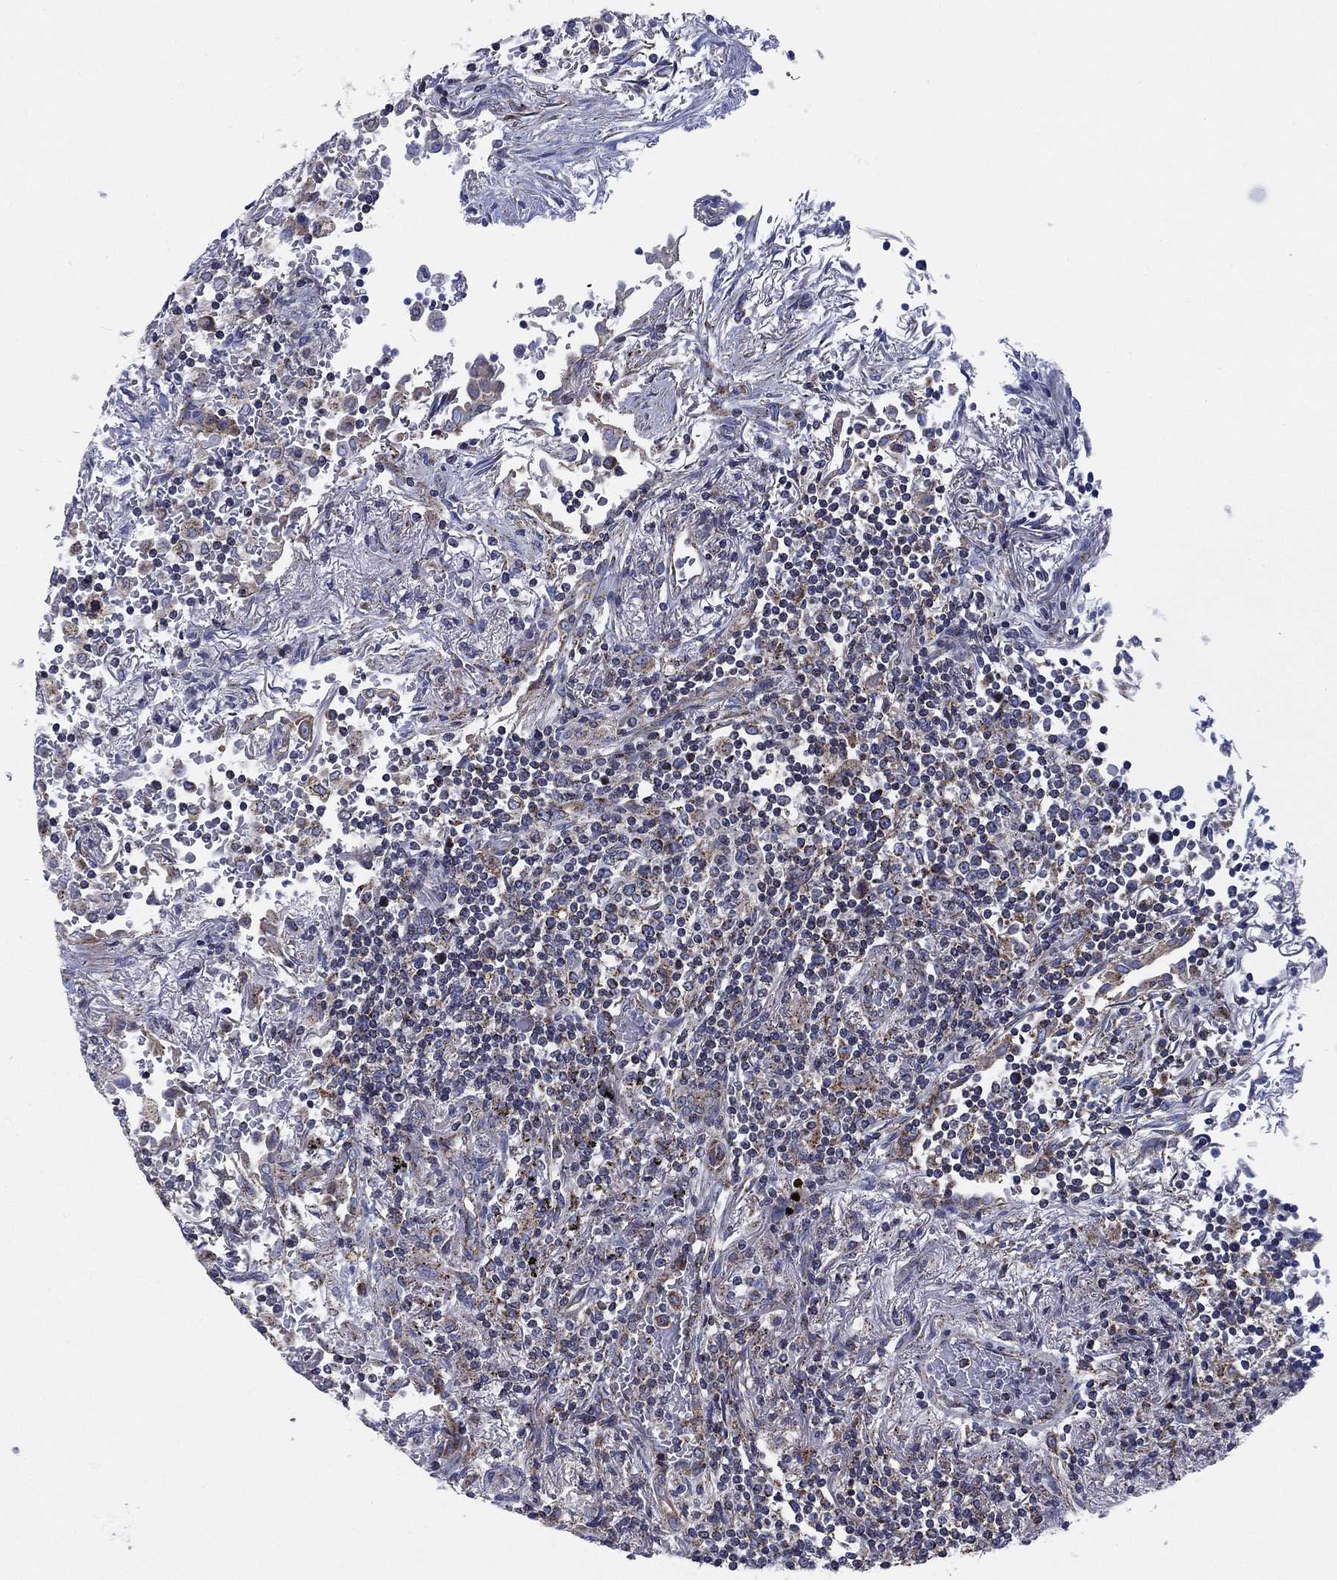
{"staining": {"intensity": "moderate", "quantity": "<25%", "location": "cytoplasmic/membranous"}, "tissue": "lymphoma", "cell_type": "Tumor cells", "image_type": "cancer", "snomed": [{"axis": "morphology", "description": "Malignant lymphoma, non-Hodgkin's type, High grade"}, {"axis": "topography", "description": "Lung"}], "caption": "Brown immunohistochemical staining in human lymphoma exhibits moderate cytoplasmic/membranous positivity in about <25% of tumor cells.", "gene": "NACAD", "patient": {"sex": "male", "age": 79}}